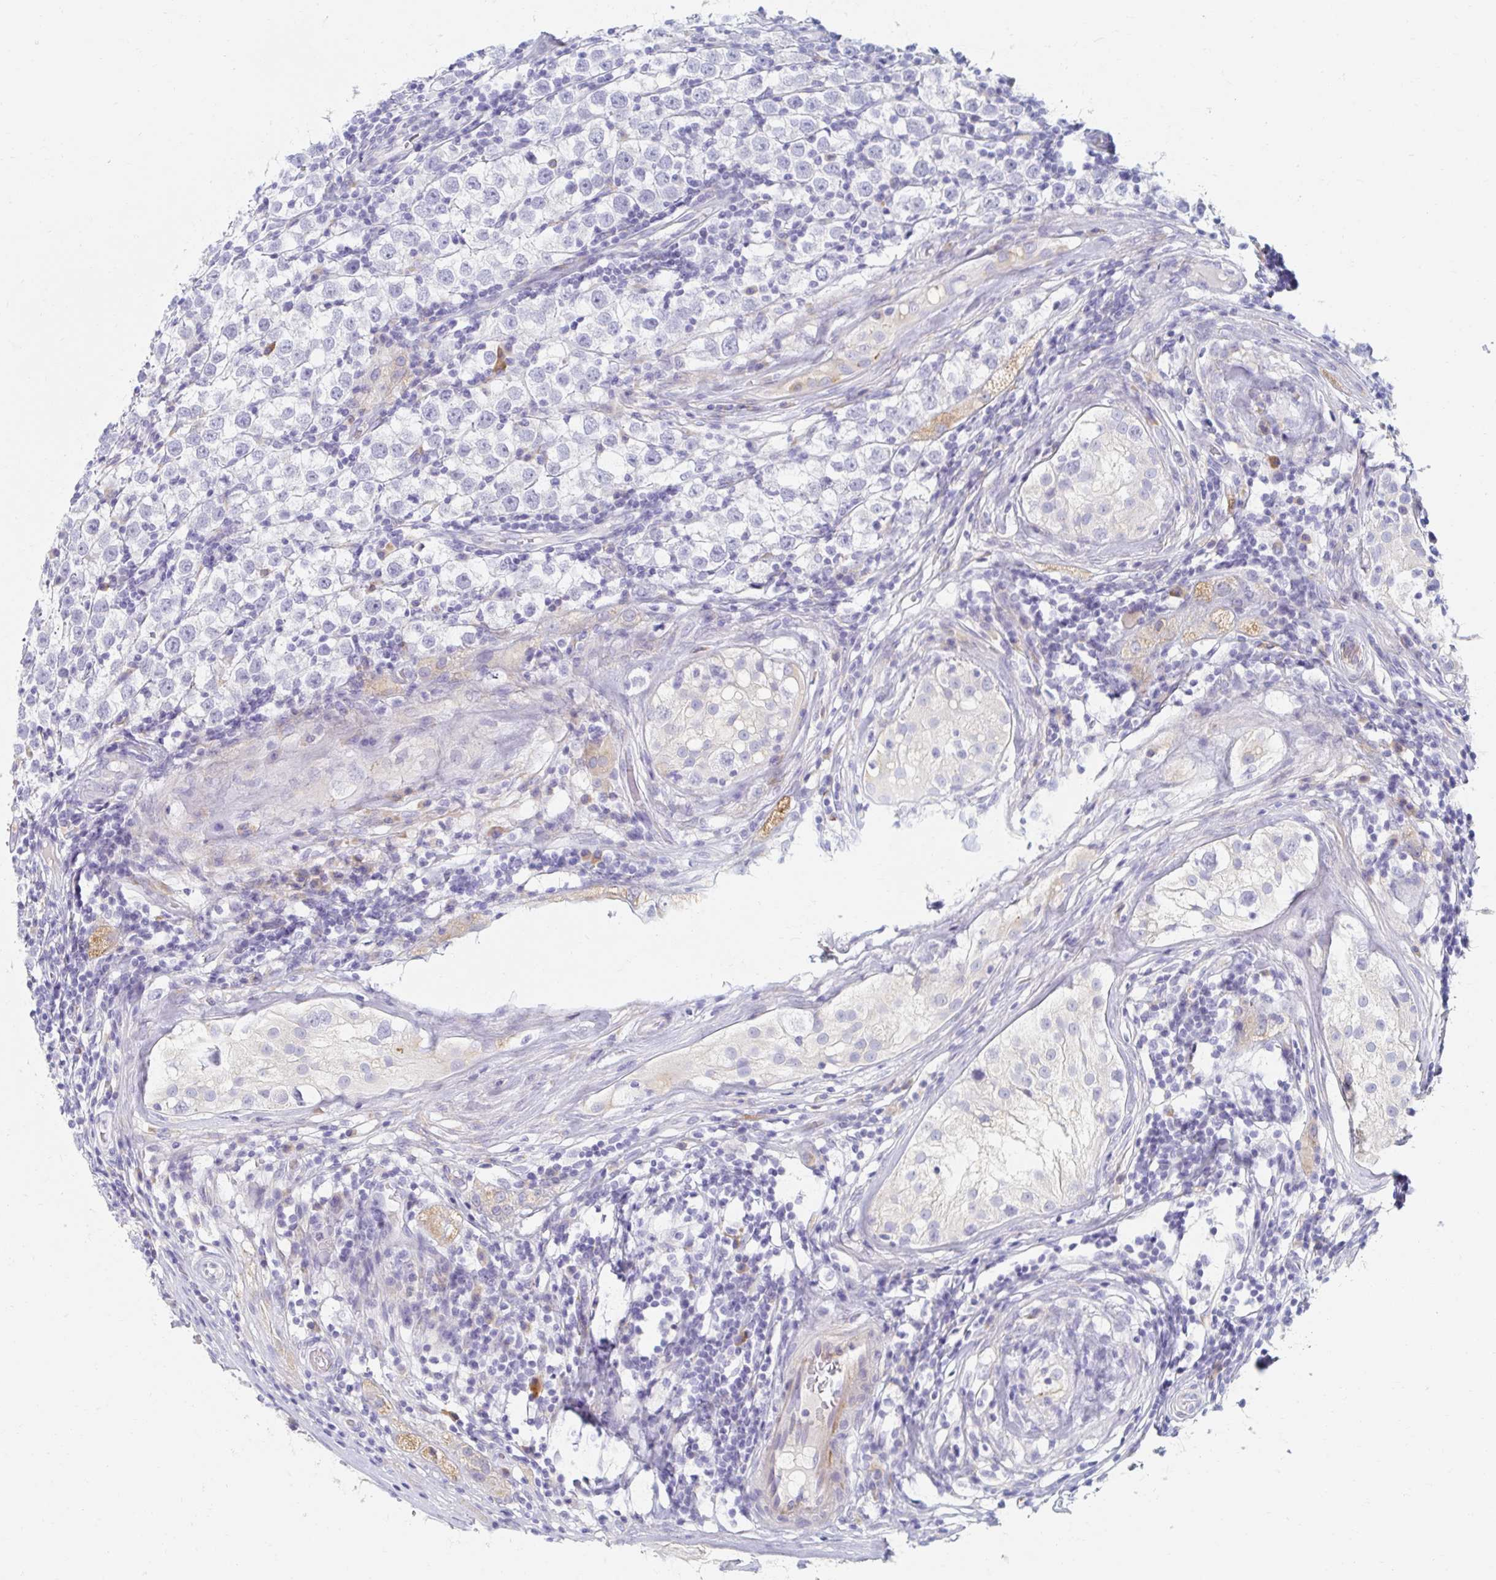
{"staining": {"intensity": "negative", "quantity": "none", "location": "none"}, "tissue": "urothelial cancer", "cell_type": "Tumor cells", "image_type": "cancer", "snomed": [{"axis": "morphology", "description": "Normal tissue, NOS"}, {"axis": "morphology", "description": "Urothelial carcinoma, High grade"}, {"axis": "morphology", "description": "Seminoma, NOS"}, {"axis": "morphology", "description": "Carcinoma, Embryonal, NOS"}, {"axis": "topography", "description": "Urinary bladder"}, {"axis": "topography", "description": "Testis"}], "caption": "Immunohistochemical staining of seminoma shows no significant expression in tumor cells.", "gene": "MYLK2", "patient": {"sex": "male", "age": 41}}